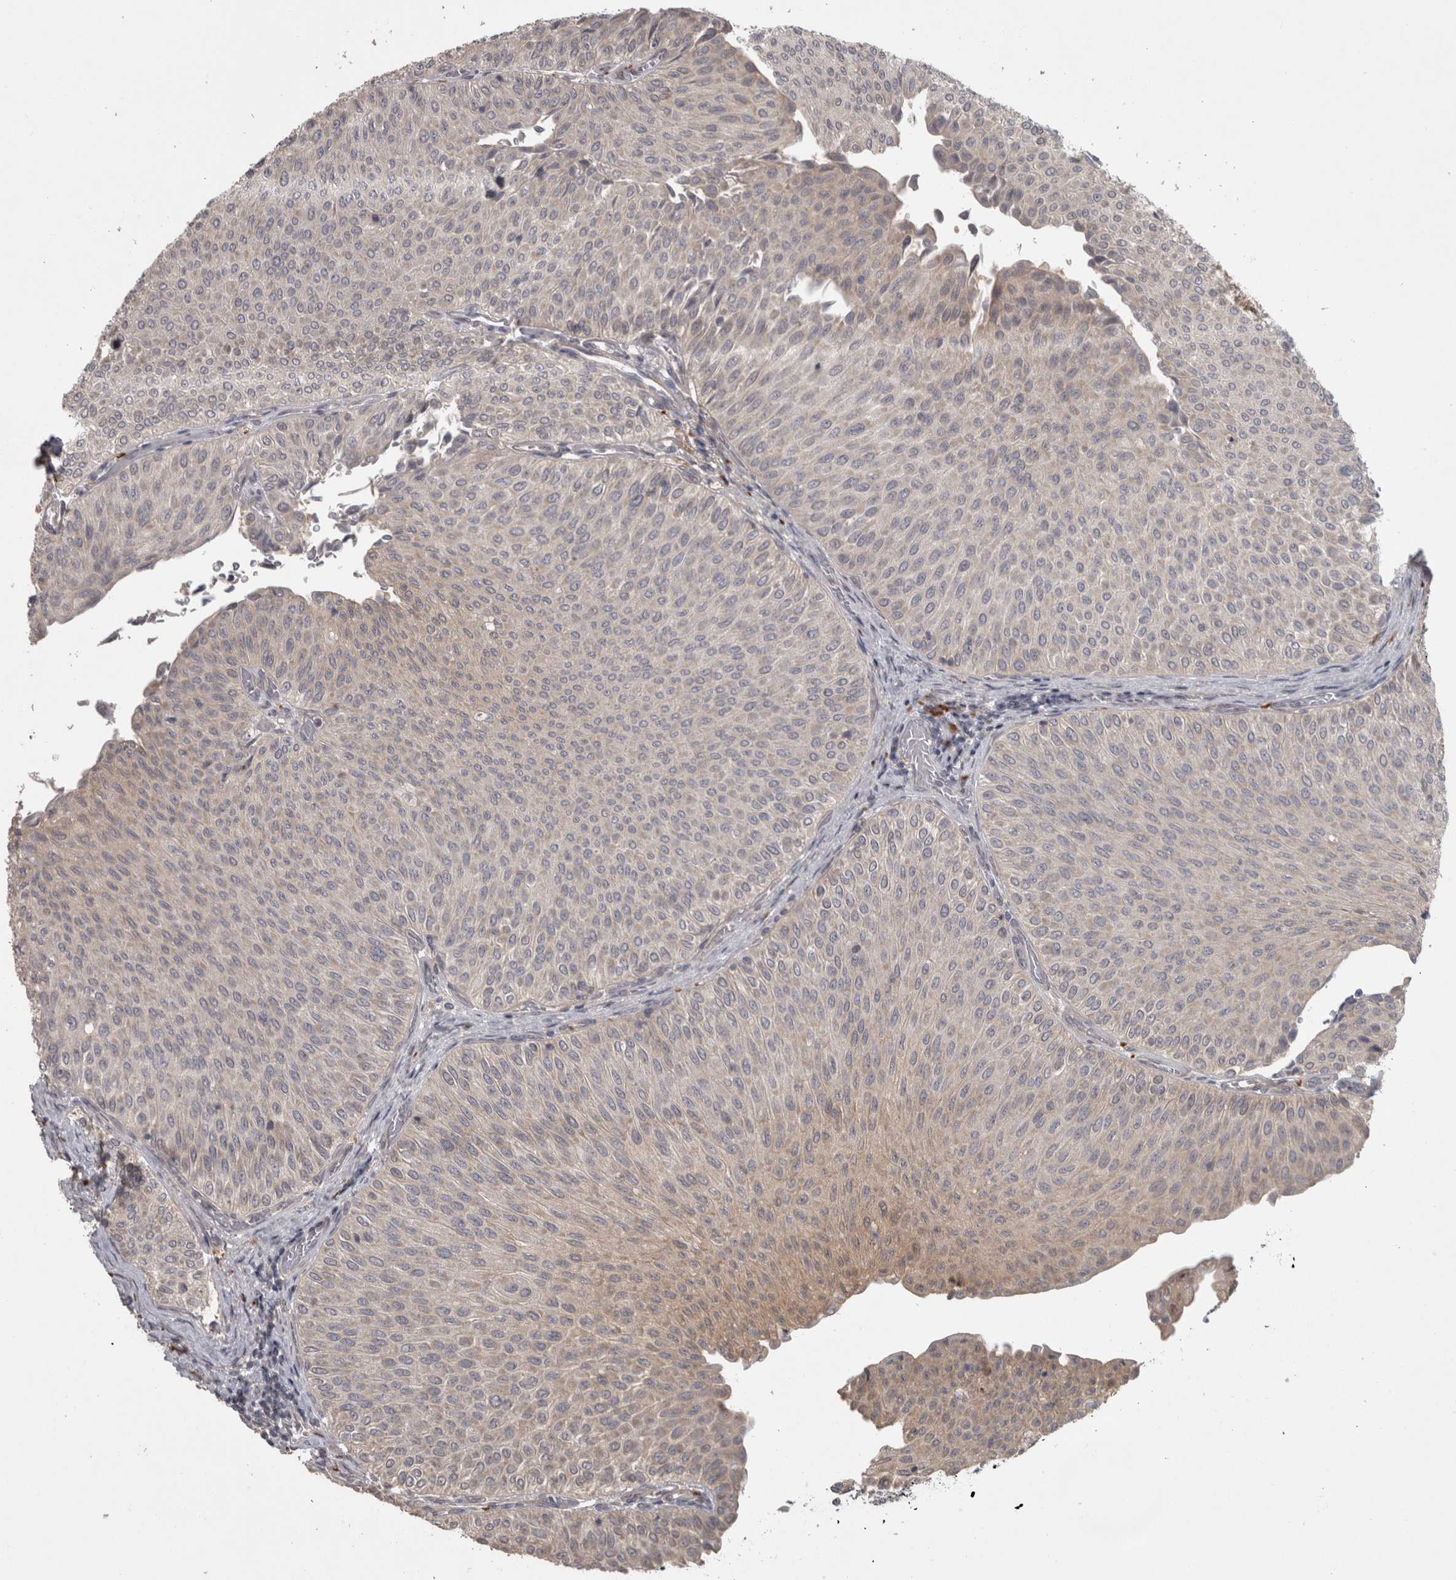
{"staining": {"intensity": "weak", "quantity": "<25%", "location": "cytoplasmic/membranous"}, "tissue": "urothelial cancer", "cell_type": "Tumor cells", "image_type": "cancer", "snomed": [{"axis": "morphology", "description": "Urothelial carcinoma, Low grade"}, {"axis": "topography", "description": "Urinary bladder"}], "caption": "A histopathology image of human urothelial cancer is negative for staining in tumor cells. (IHC, brightfield microscopy, high magnification).", "gene": "SLCO5A1", "patient": {"sex": "male", "age": 78}}